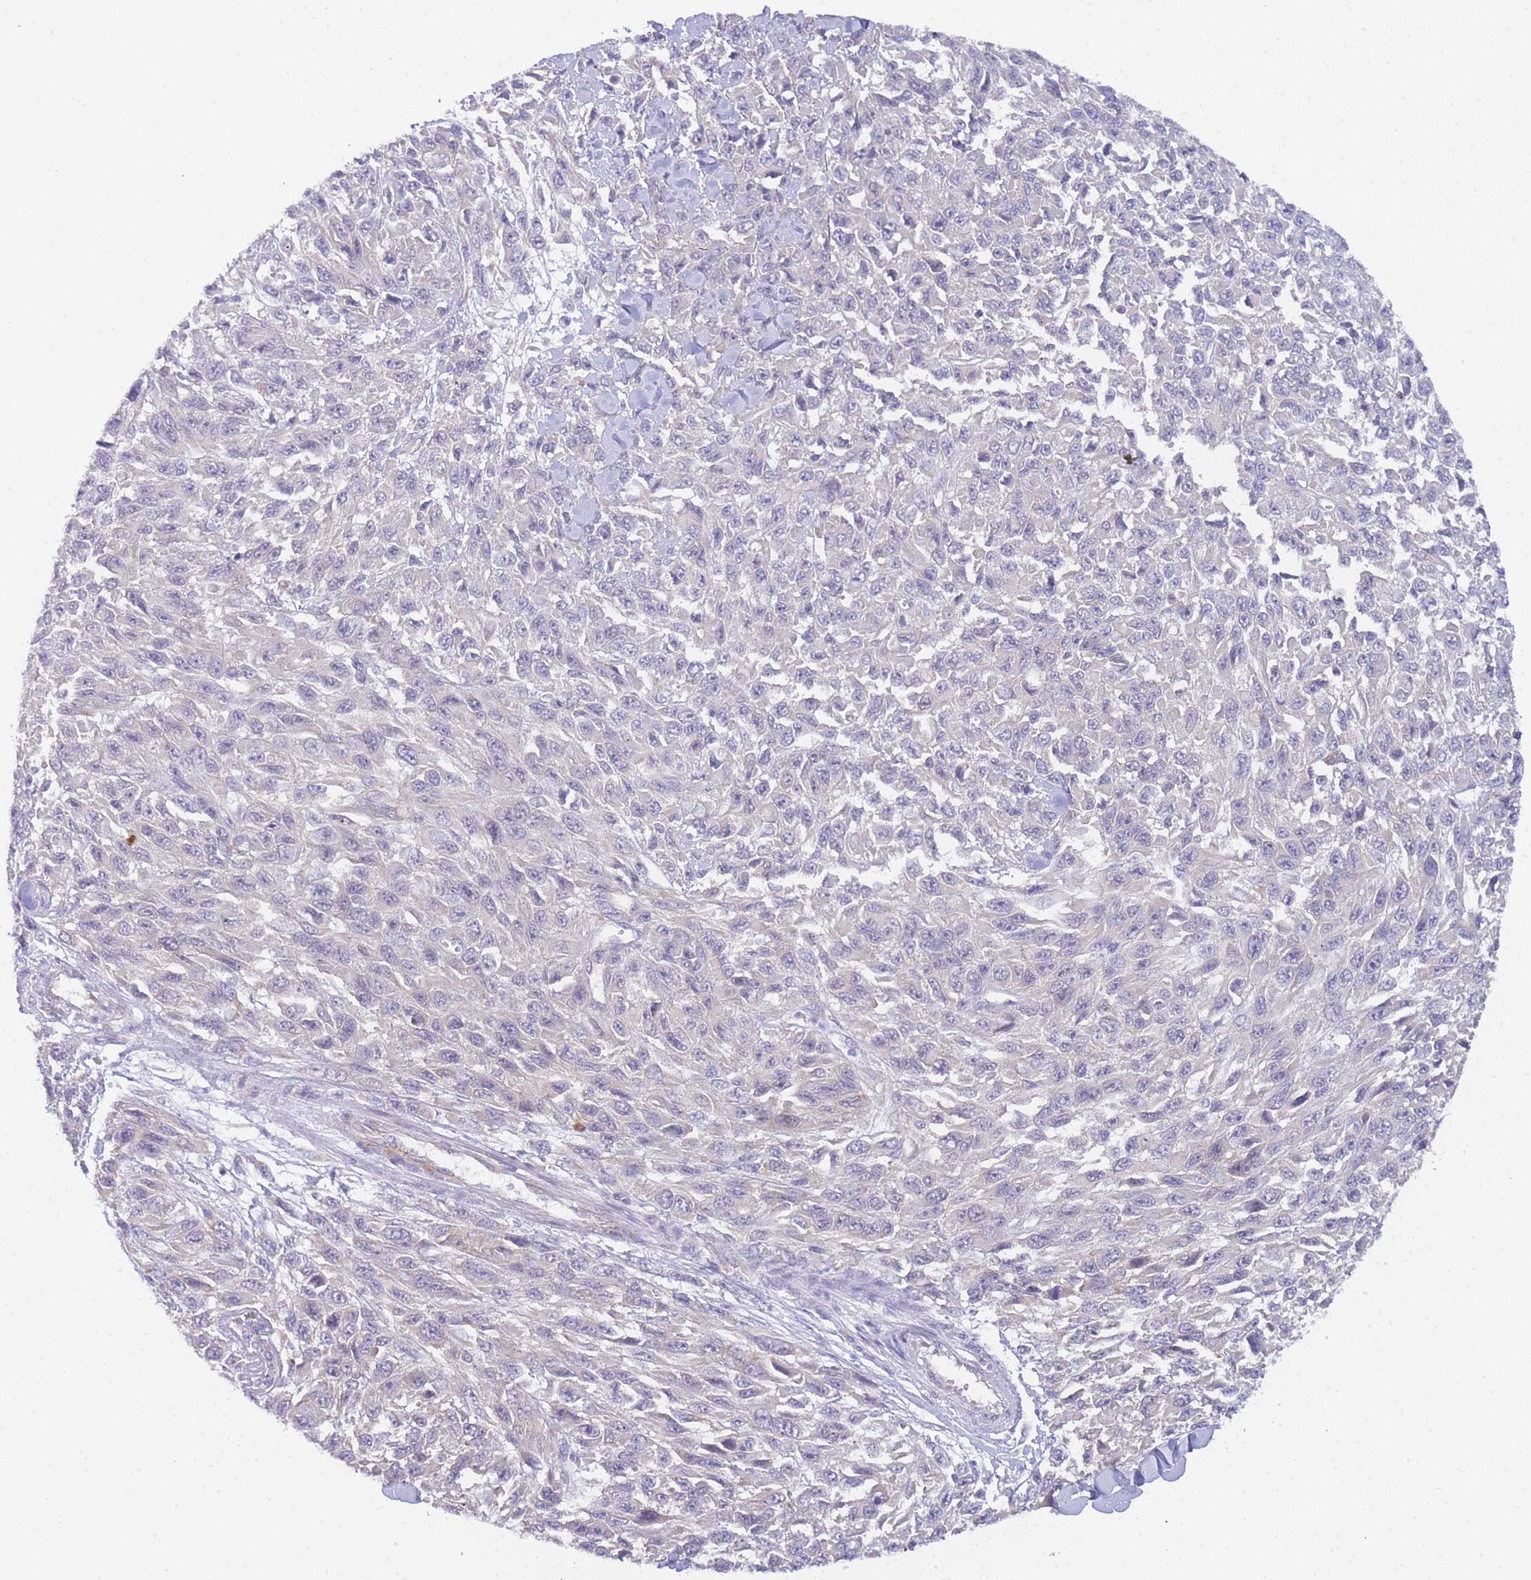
{"staining": {"intensity": "negative", "quantity": "none", "location": "none"}, "tissue": "melanoma", "cell_type": "Tumor cells", "image_type": "cancer", "snomed": [{"axis": "morphology", "description": "Malignant melanoma, NOS"}, {"axis": "topography", "description": "Skin"}], "caption": "A micrograph of human melanoma is negative for staining in tumor cells. (DAB immunohistochemistry with hematoxylin counter stain).", "gene": "ZNF510", "patient": {"sex": "female", "age": 96}}